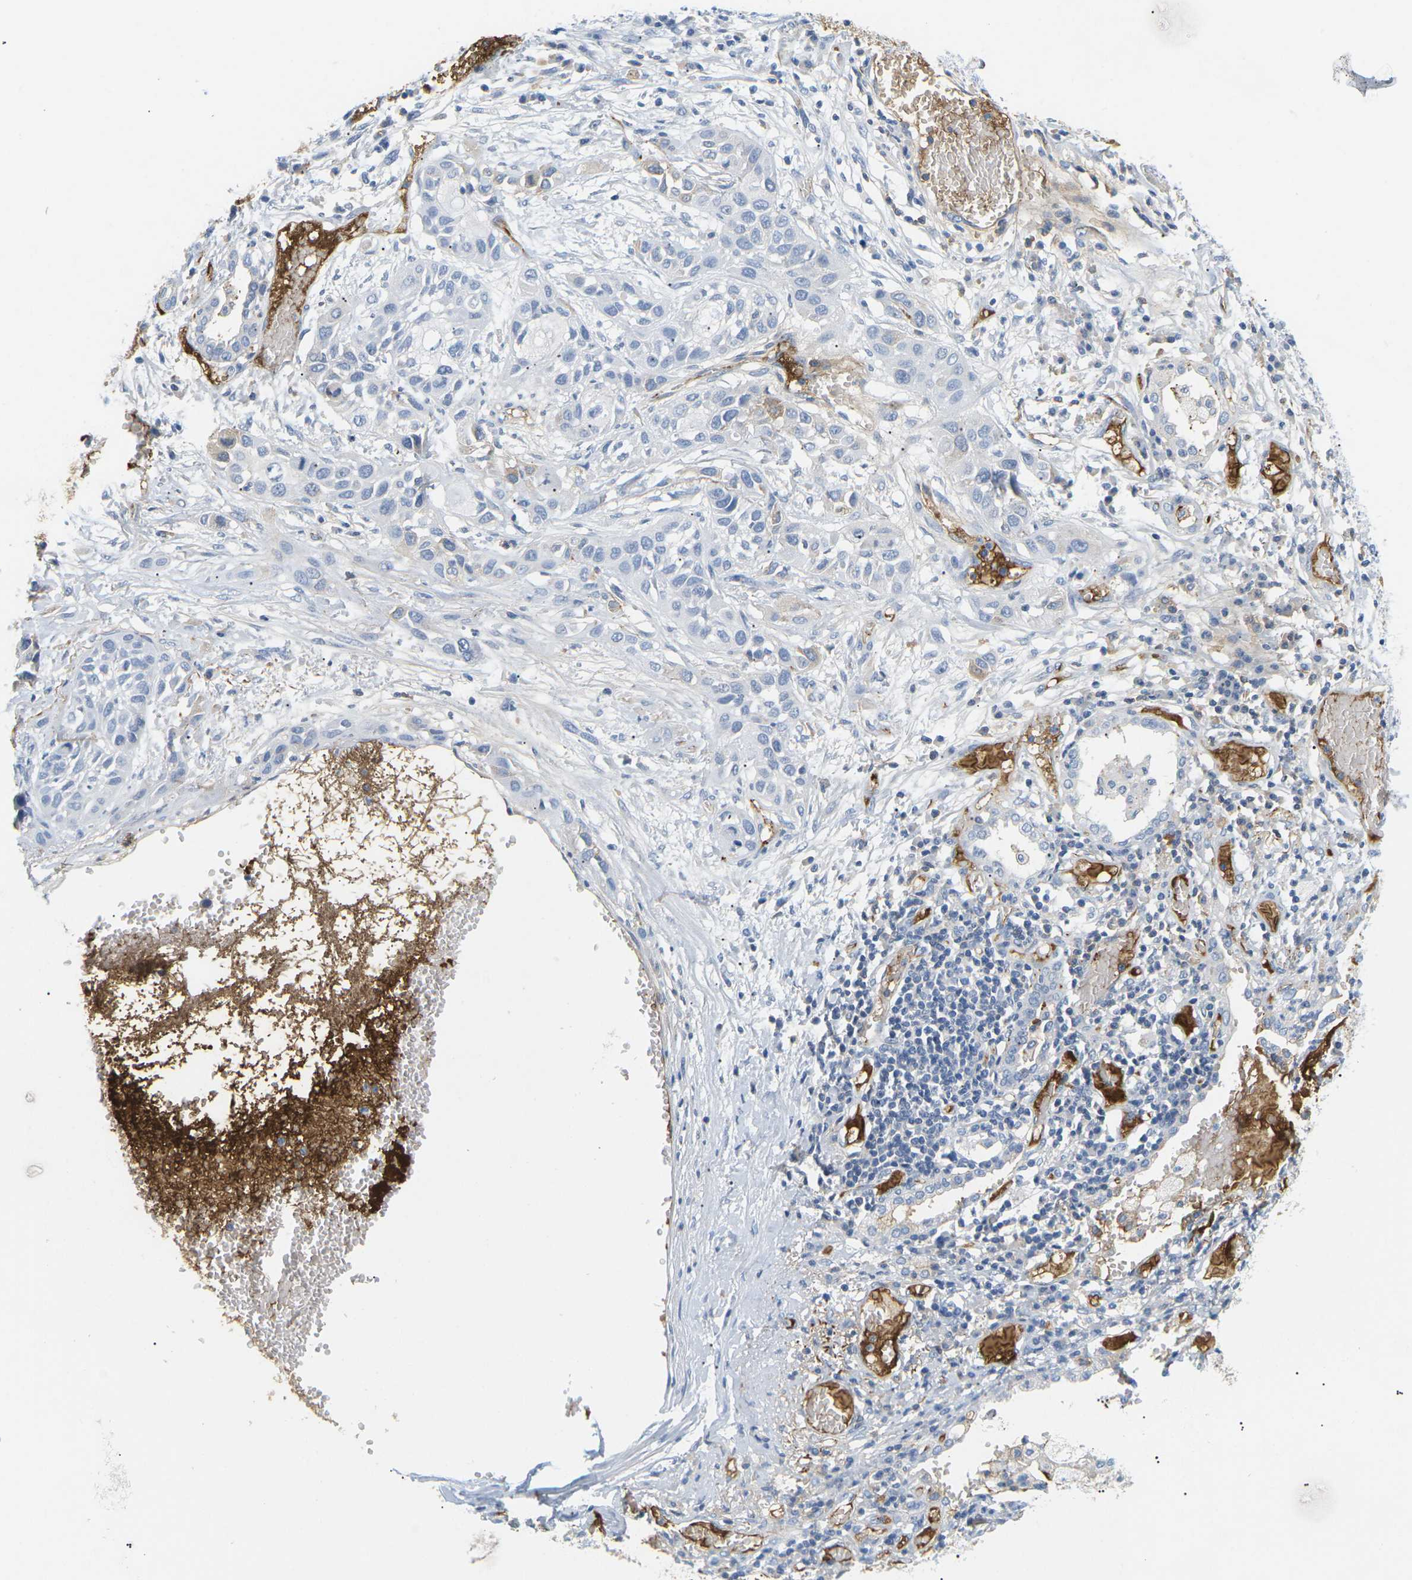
{"staining": {"intensity": "negative", "quantity": "none", "location": "none"}, "tissue": "lung cancer", "cell_type": "Tumor cells", "image_type": "cancer", "snomed": [{"axis": "morphology", "description": "Squamous cell carcinoma, NOS"}, {"axis": "topography", "description": "Lung"}], "caption": "High magnification brightfield microscopy of lung cancer stained with DAB (3,3'-diaminobenzidine) (brown) and counterstained with hematoxylin (blue): tumor cells show no significant expression.", "gene": "APOB", "patient": {"sex": "male", "age": 71}}